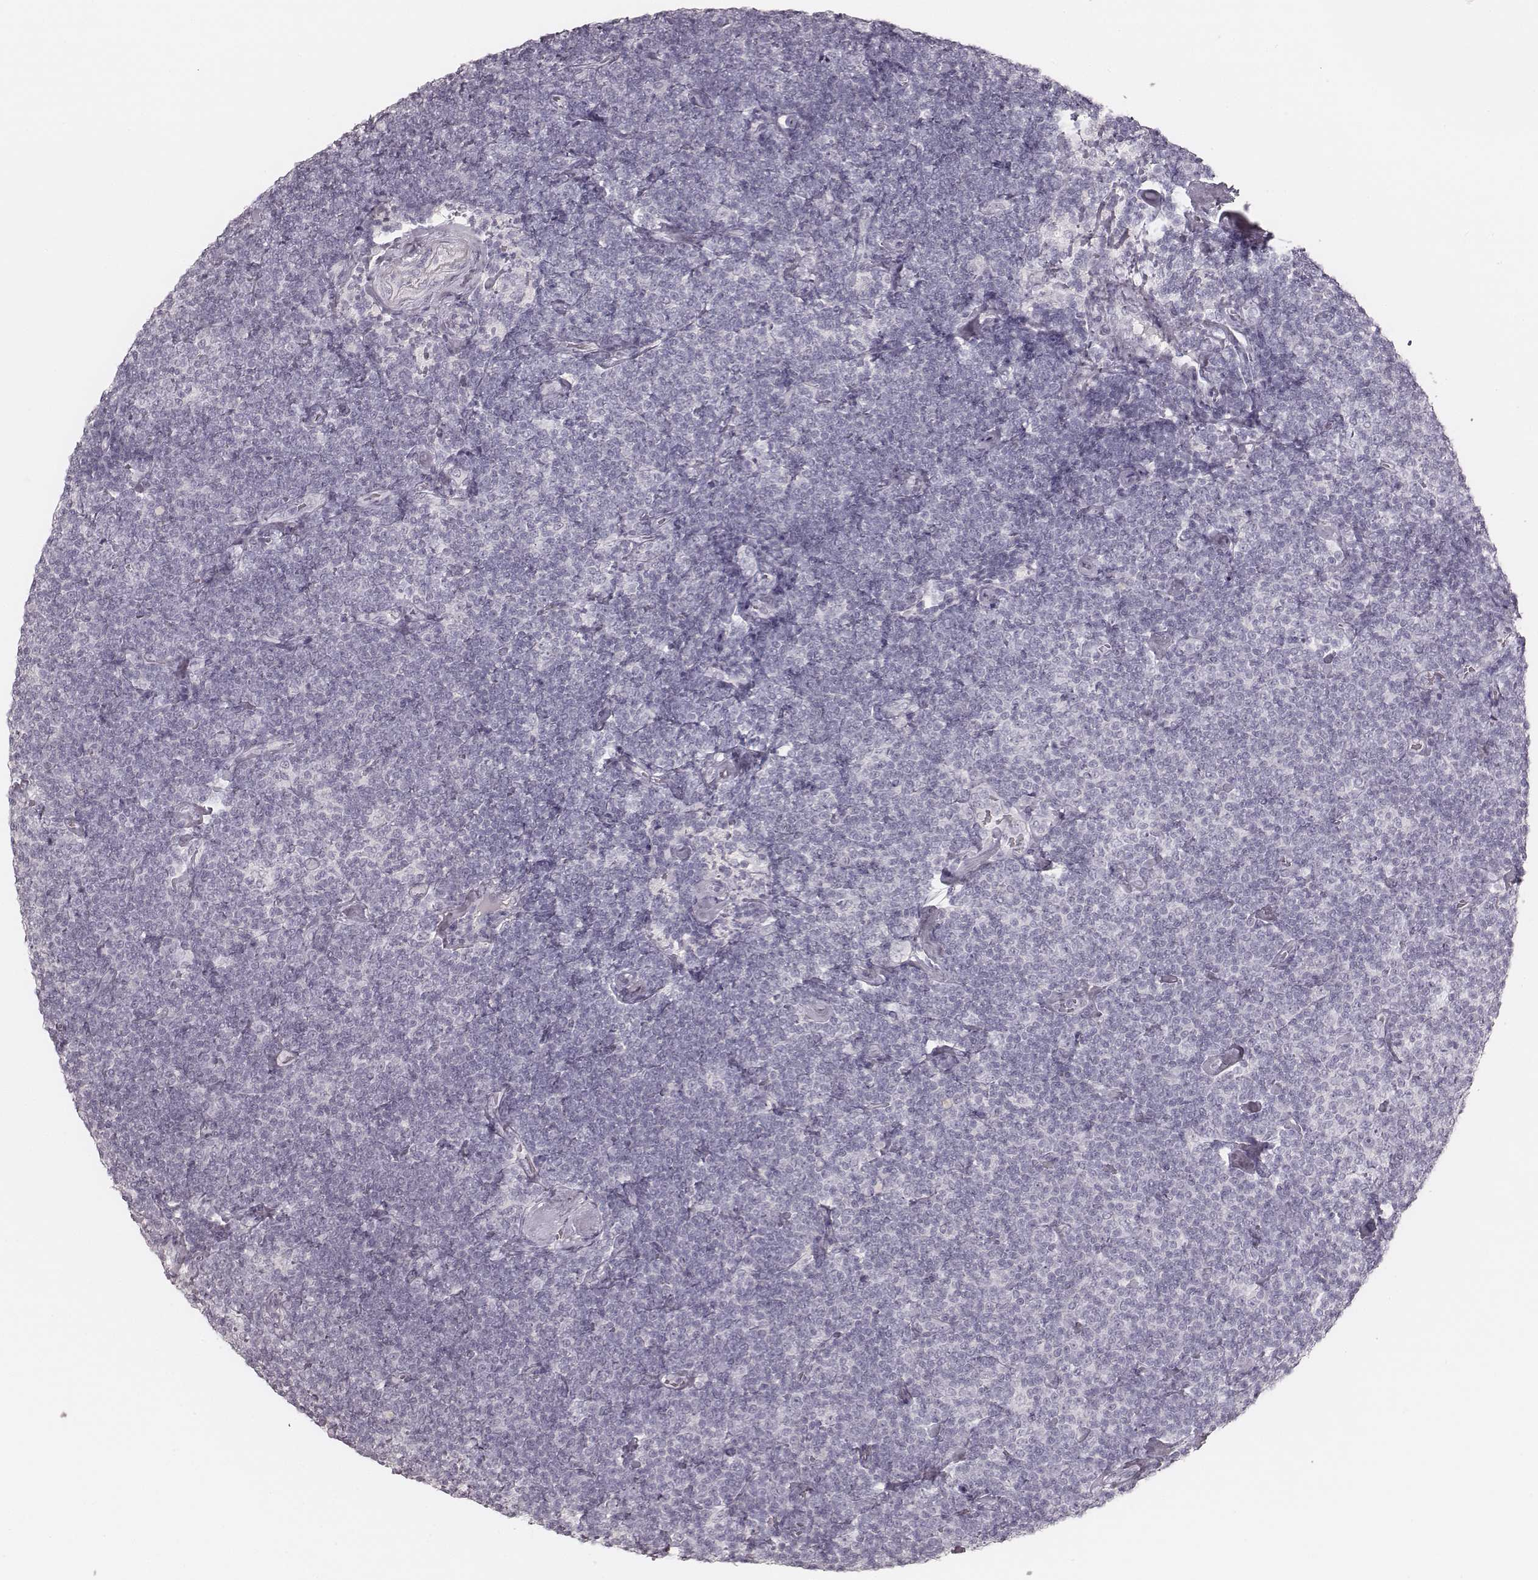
{"staining": {"intensity": "negative", "quantity": "none", "location": "none"}, "tissue": "lymphoma", "cell_type": "Tumor cells", "image_type": "cancer", "snomed": [{"axis": "morphology", "description": "Malignant lymphoma, non-Hodgkin's type, Low grade"}, {"axis": "topography", "description": "Lymph node"}], "caption": "DAB immunohistochemical staining of human lymphoma exhibits no significant positivity in tumor cells.", "gene": "KRT31", "patient": {"sex": "male", "age": 81}}